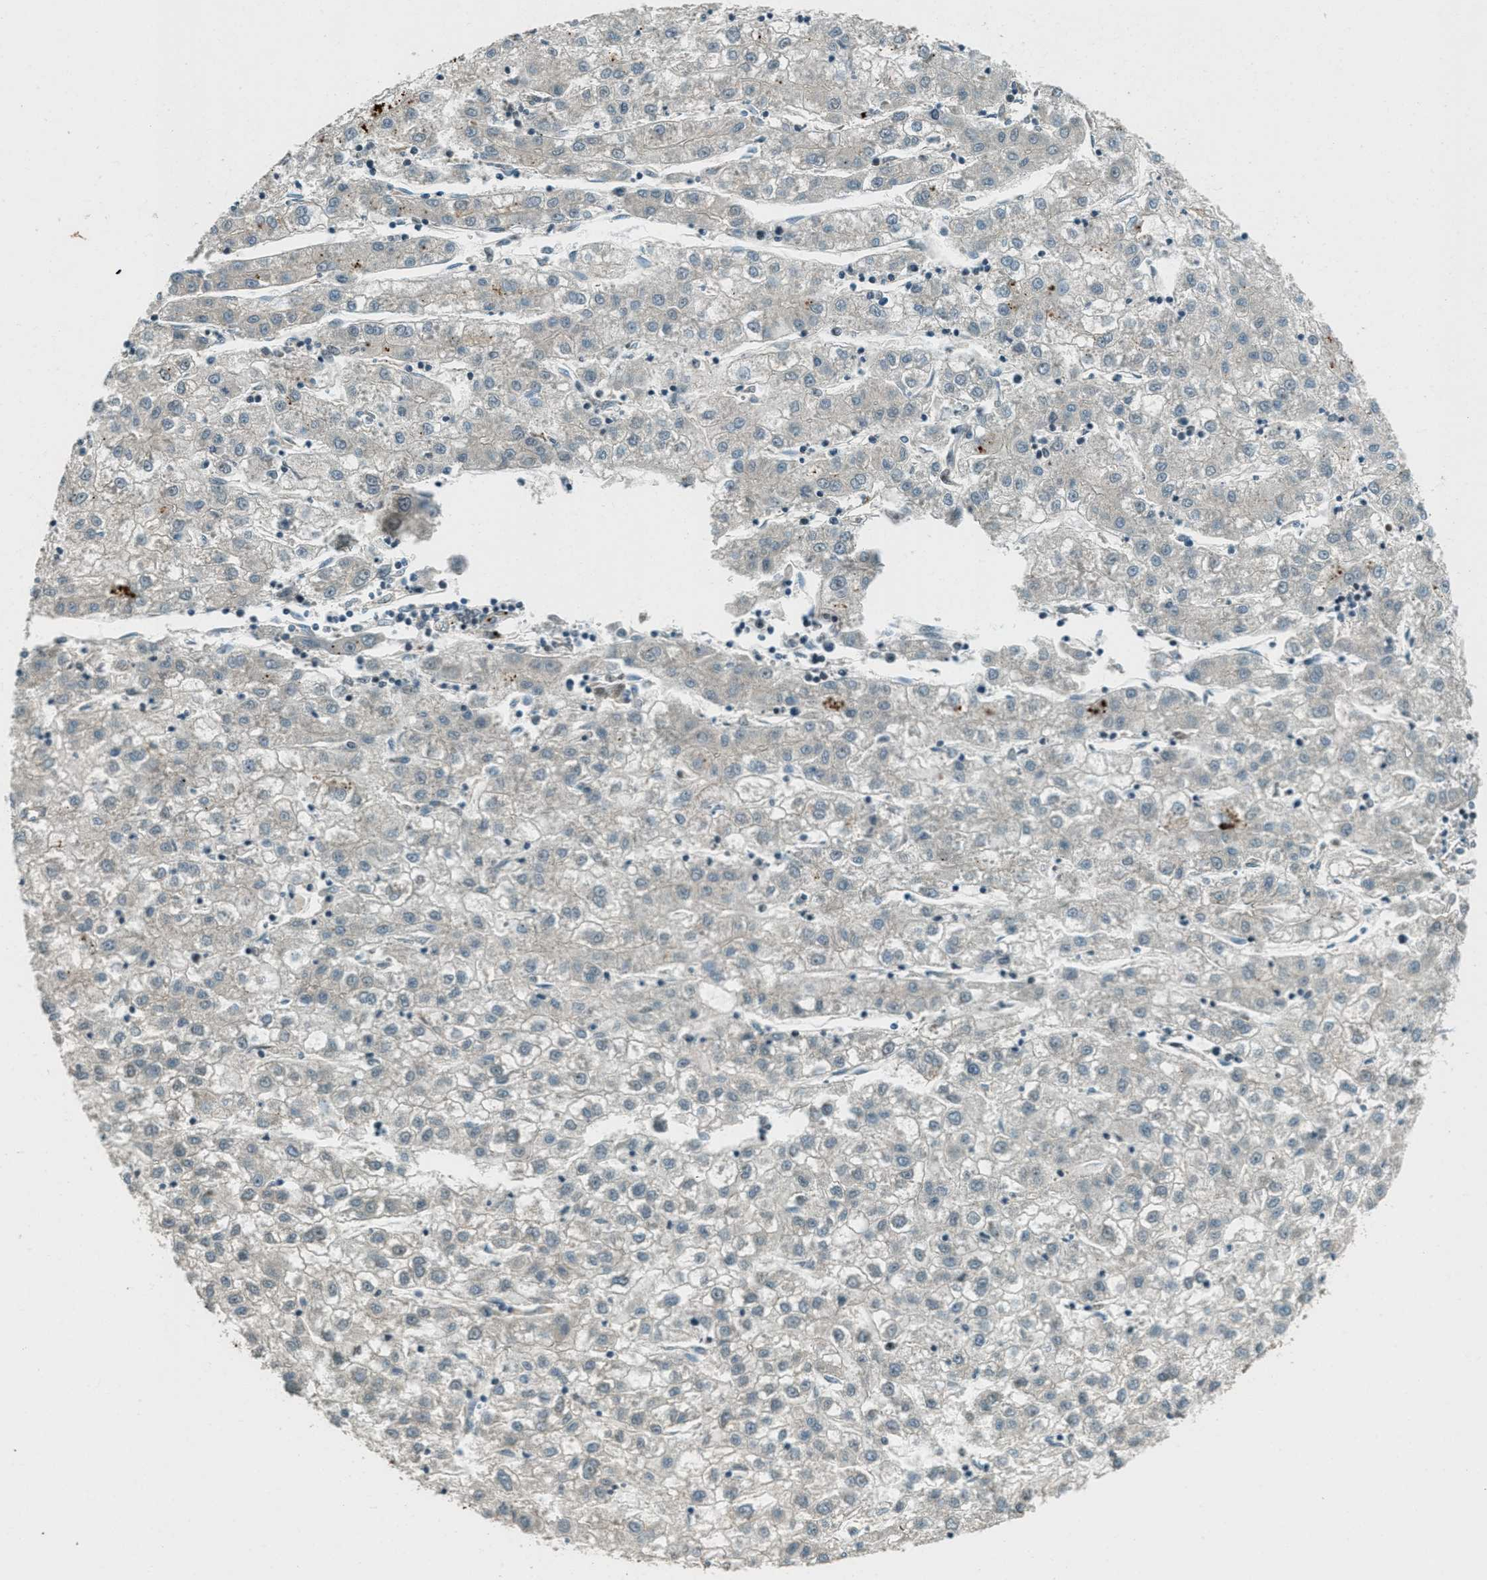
{"staining": {"intensity": "negative", "quantity": "none", "location": "none"}, "tissue": "liver cancer", "cell_type": "Tumor cells", "image_type": "cancer", "snomed": [{"axis": "morphology", "description": "Carcinoma, Hepatocellular, NOS"}, {"axis": "topography", "description": "Liver"}], "caption": "The immunohistochemistry (IHC) histopathology image has no significant expression in tumor cells of liver cancer tissue.", "gene": "PTPN23", "patient": {"sex": "male", "age": 72}}